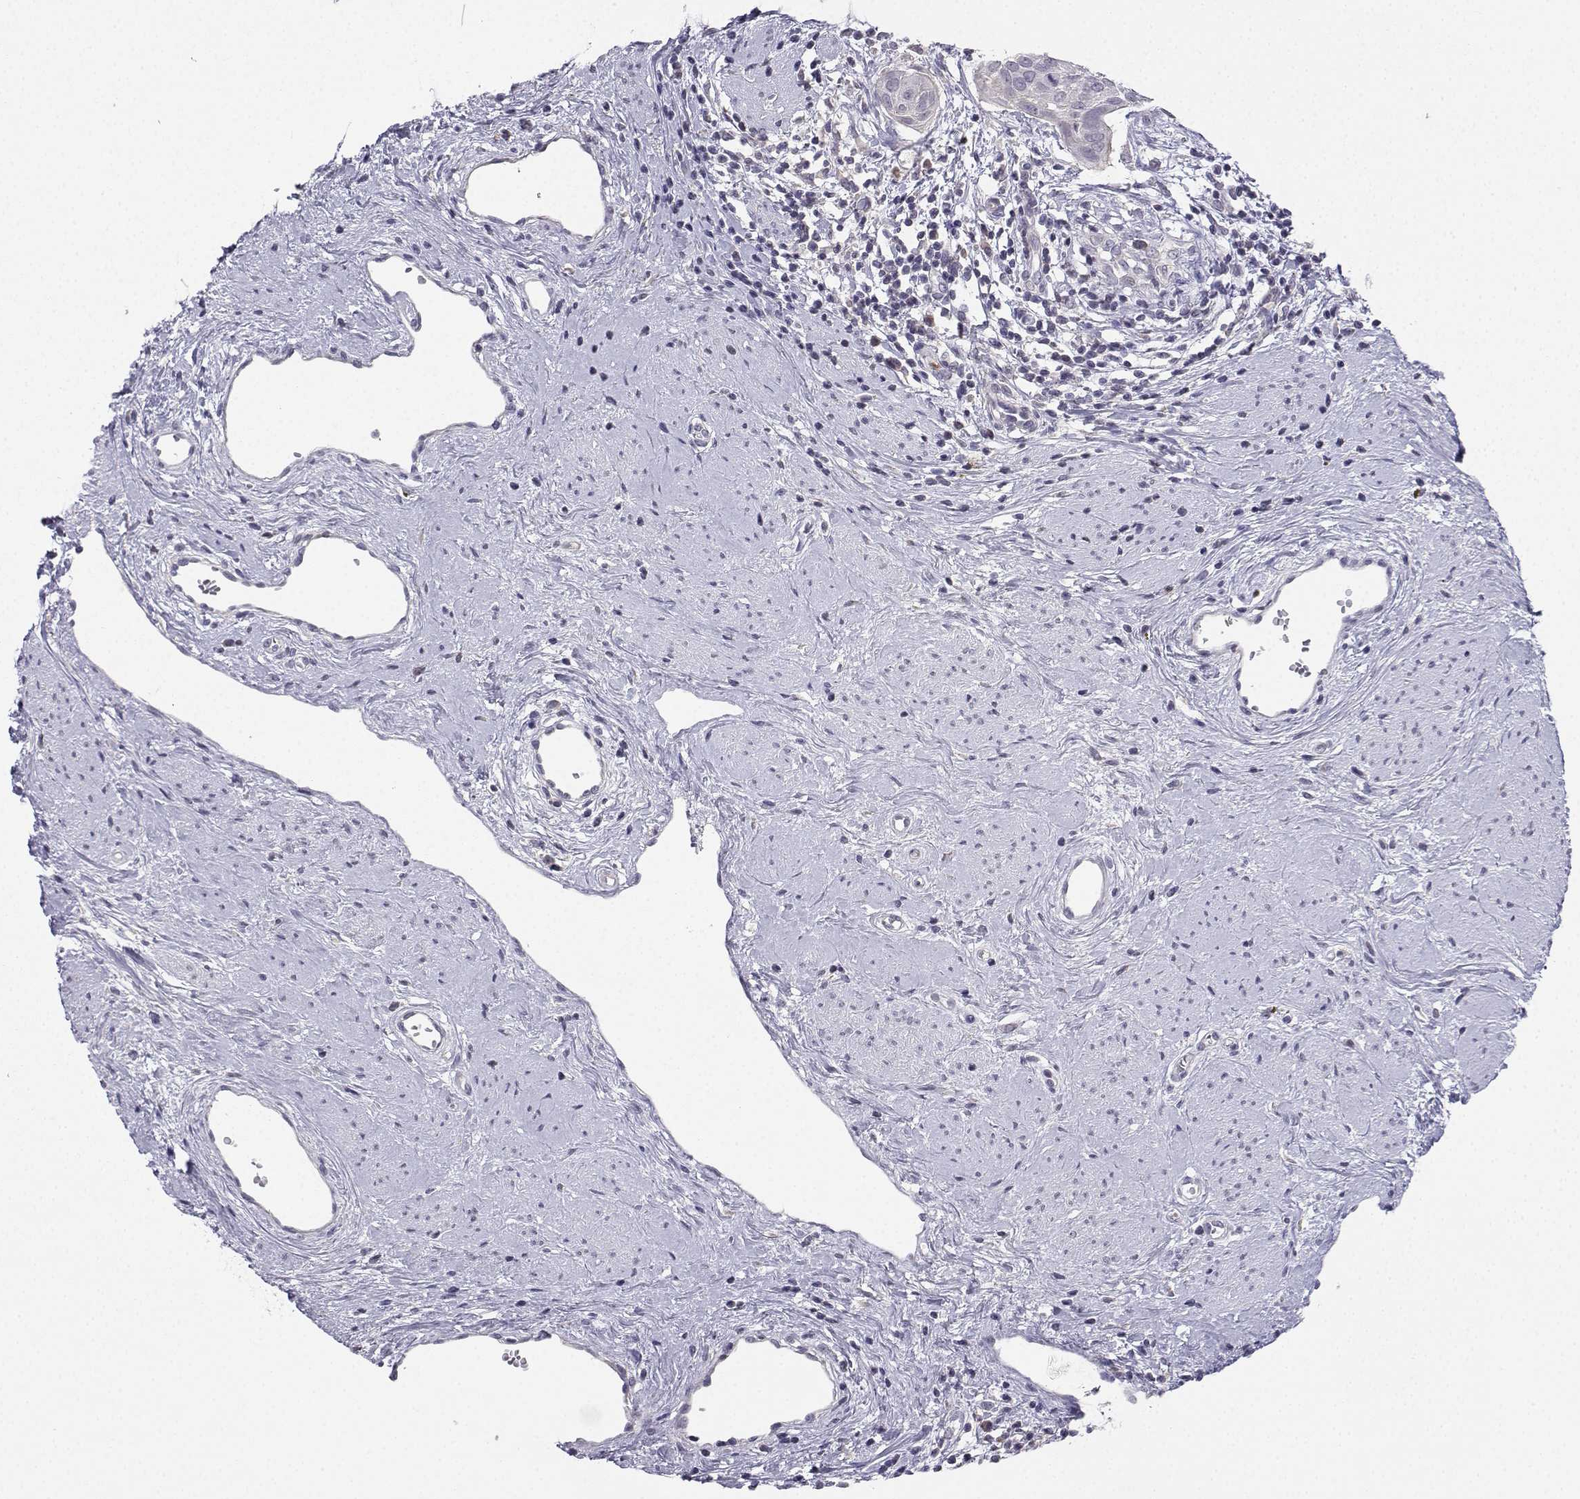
{"staining": {"intensity": "negative", "quantity": "none", "location": "none"}, "tissue": "cervical cancer", "cell_type": "Tumor cells", "image_type": "cancer", "snomed": [{"axis": "morphology", "description": "Squamous cell carcinoma, NOS"}, {"axis": "topography", "description": "Cervix"}], "caption": "This is an IHC micrograph of human cervical squamous cell carcinoma. There is no positivity in tumor cells.", "gene": "CALY", "patient": {"sex": "female", "age": 39}}